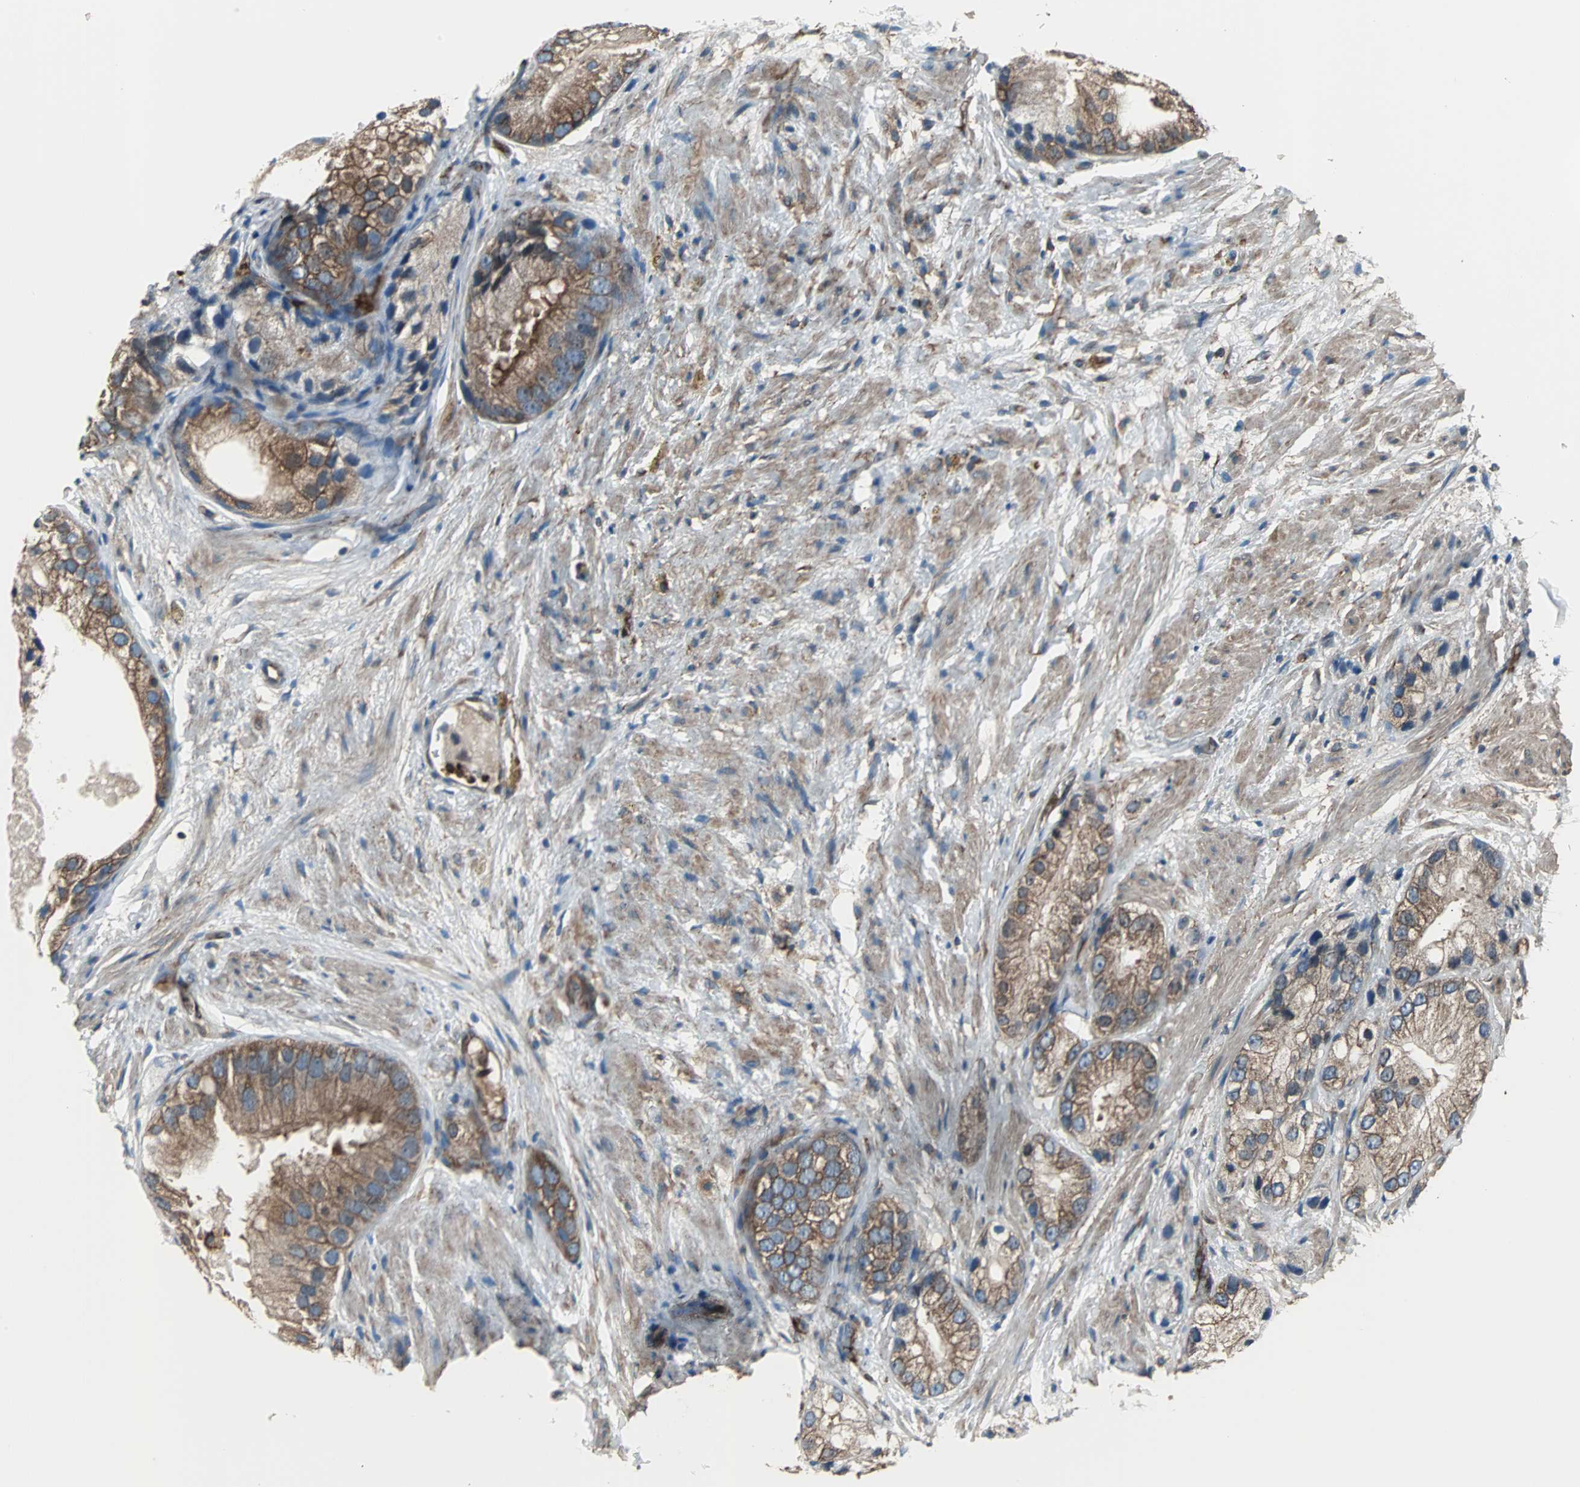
{"staining": {"intensity": "moderate", "quantity": ">75%", "location": "cytoplasmic/membranous"}, "tissue": "prostate cancer", "cell_type": "Tumor cells", "image_type": "cancer", "snomed": [{"axis": "morphology", "description": "Adenocarcinoma, Low grade"}, {"axis": "topography", "description": "Prostate"}], "caption": "Moderate cytoplasmic/membranous positivity is present in approximately >75% of tumor cells in prostate cancer (low-grade adenocarcinoma).", "gene": "ACTN1", "patient": {"sex": "male", "age": 69}}